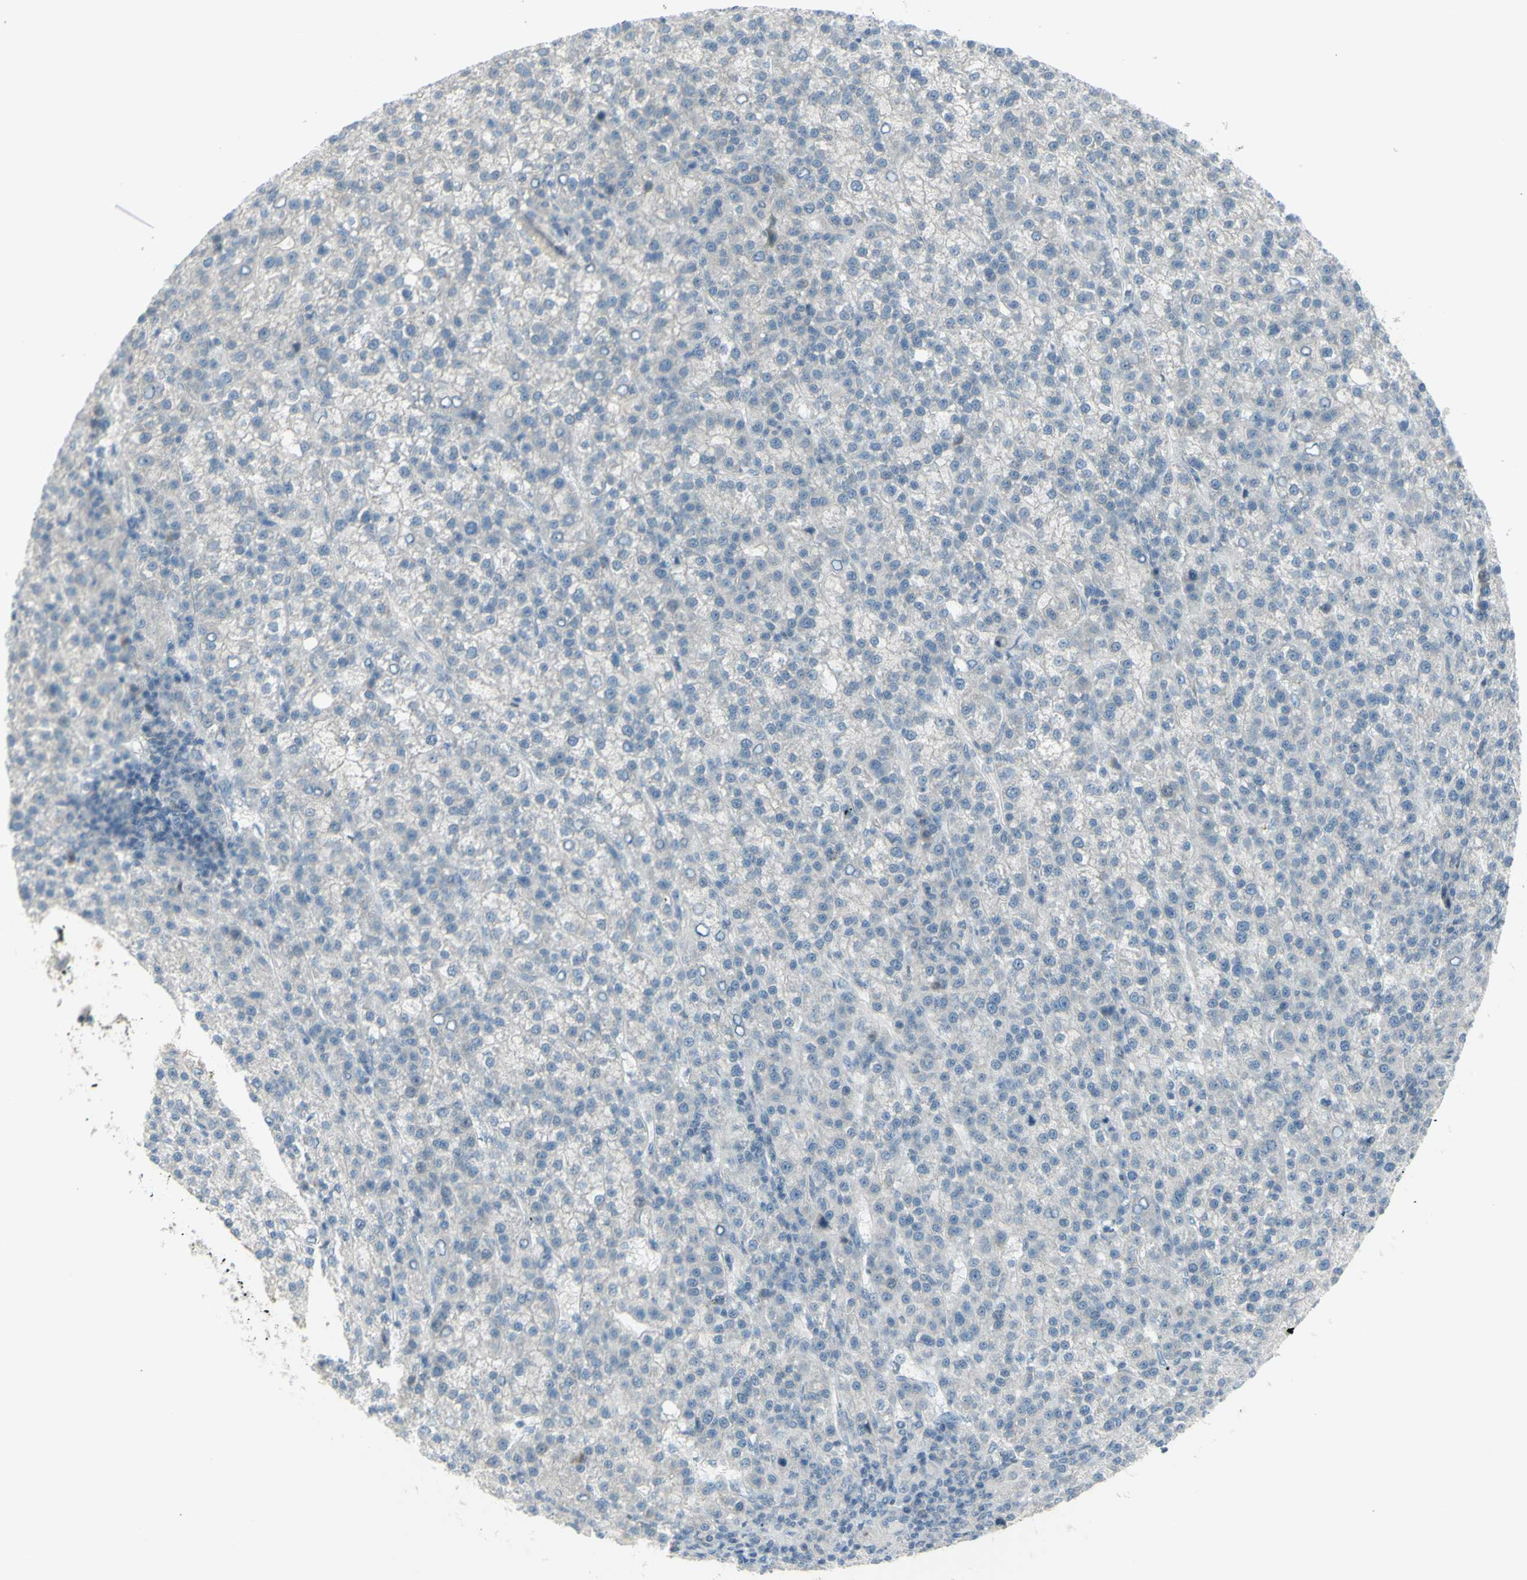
{"staining": {"intensity": "negative", "quantity": "none", "location": "none"}, "tissue": "liver cancer", "cell_type": "Tumor cells", "image_type": "cancer", "snomed": [{"axis": "morphology", "description": "Carcinoma, Hepatocellular, NOS"}, {"axis": "topography", "description": "Liver"}], "caption": "Immunohistochemistry (IHC) image of neoplastic tissue: human liver cancer (hepatocellular carcinoma) stained with DAB (3,3'-diaminobenzidine) demonstrates no significant protein staining in tumor cells.", "gene": "SH3GL2", "patient": {"sex": "female", "age": 58}}